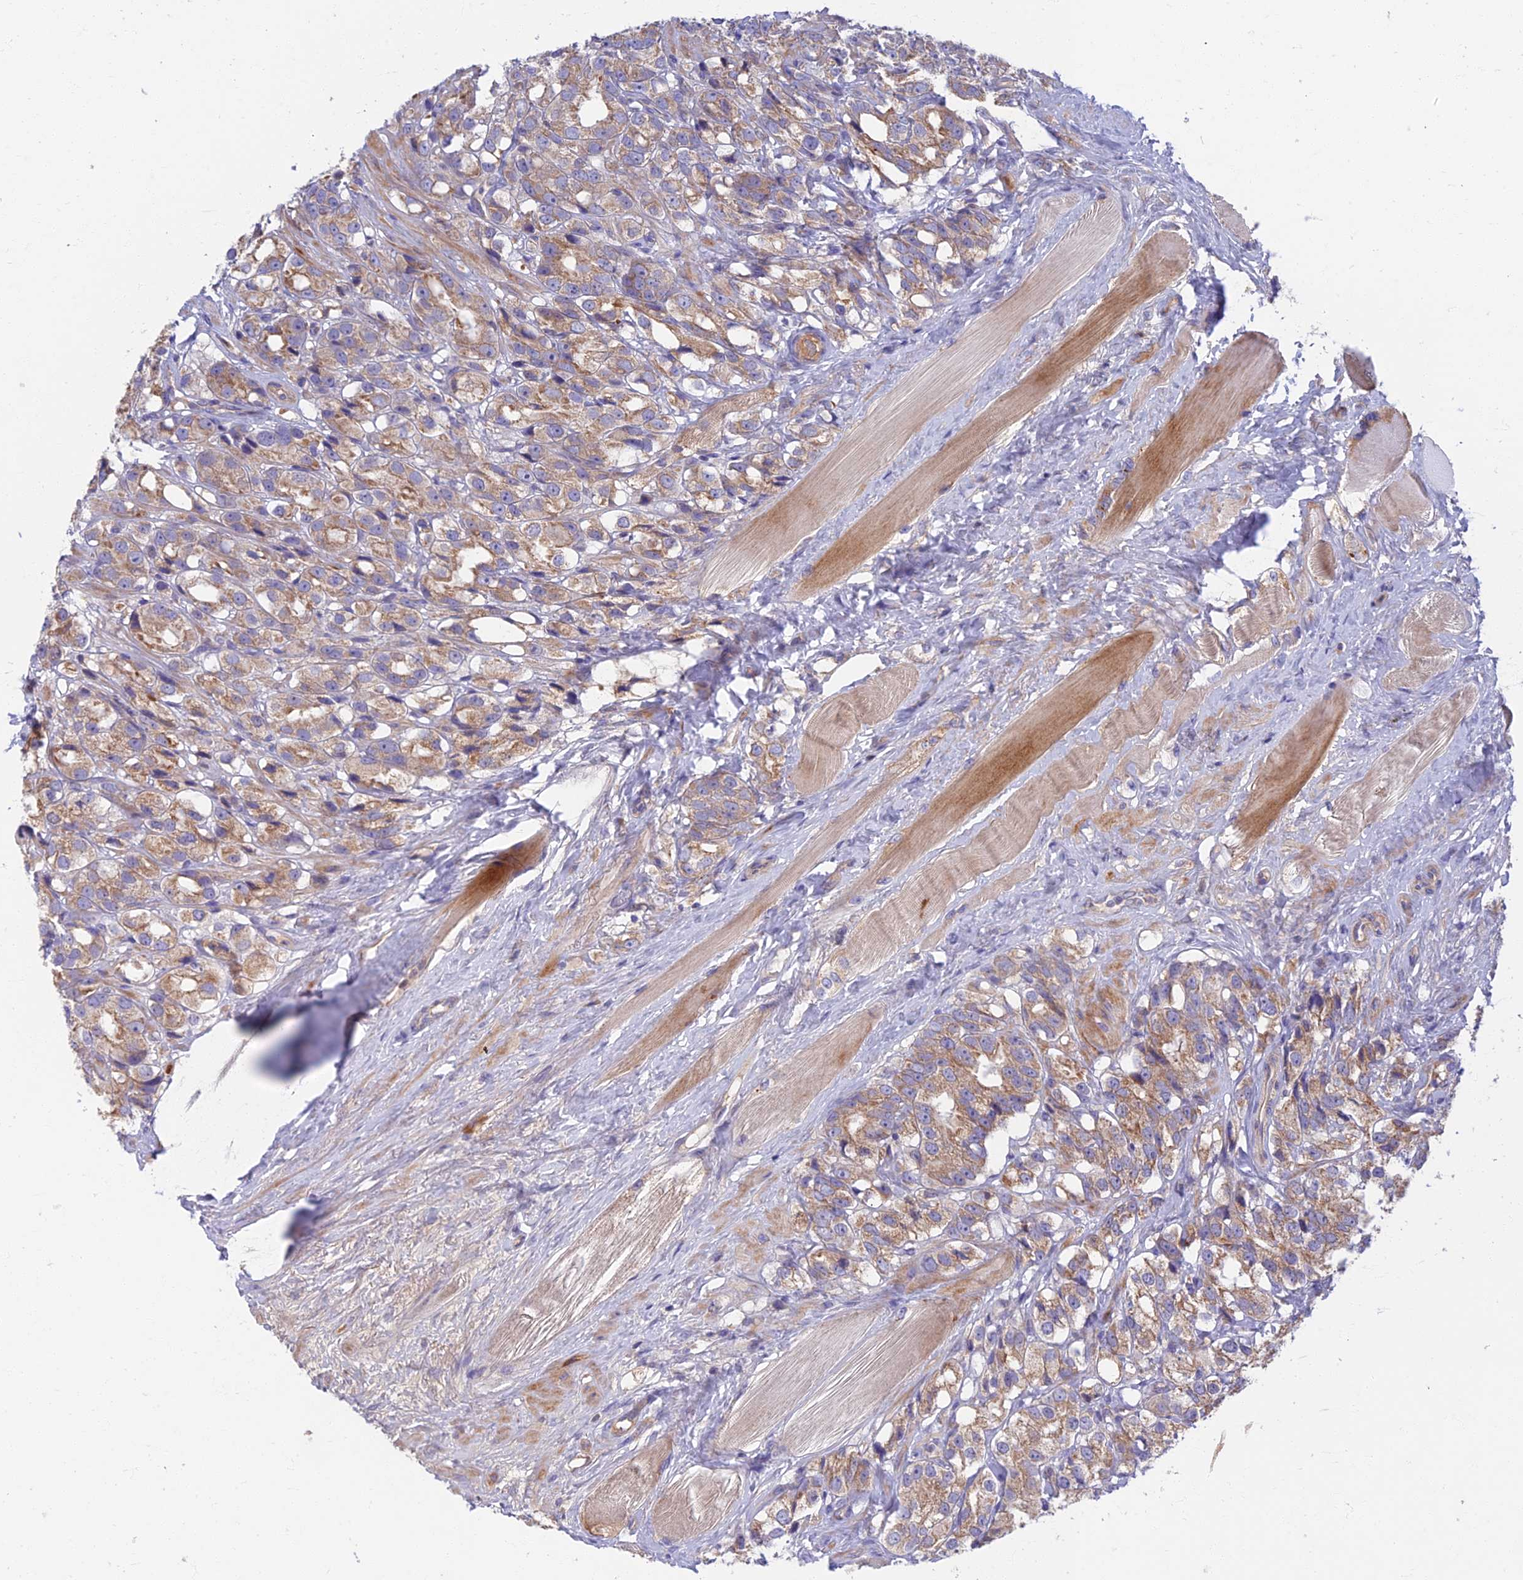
{"staining": {"intensity": "weak", "quantity": ">75%", "location": "cytoplasmic/membranous"}, "tissue": "prostate cancer", "cell_type": "Tumor cells", "image_type": "cancer", "snomed": [{"axis": "morphology", "description": "Adenocarcinoma, NOS"}, {"axis": "topography", "description": "Prostate"}], "caption": "Immunohistochemistry (IHC) image of prostate cancer stained for a protein (brown), which demonstrates low levels of weak cytoplasmic/membranous positivity in approximately >75% of tumor cells.", "gene": "SOGA1", "patient": {"sex": "male", "age": 79}}